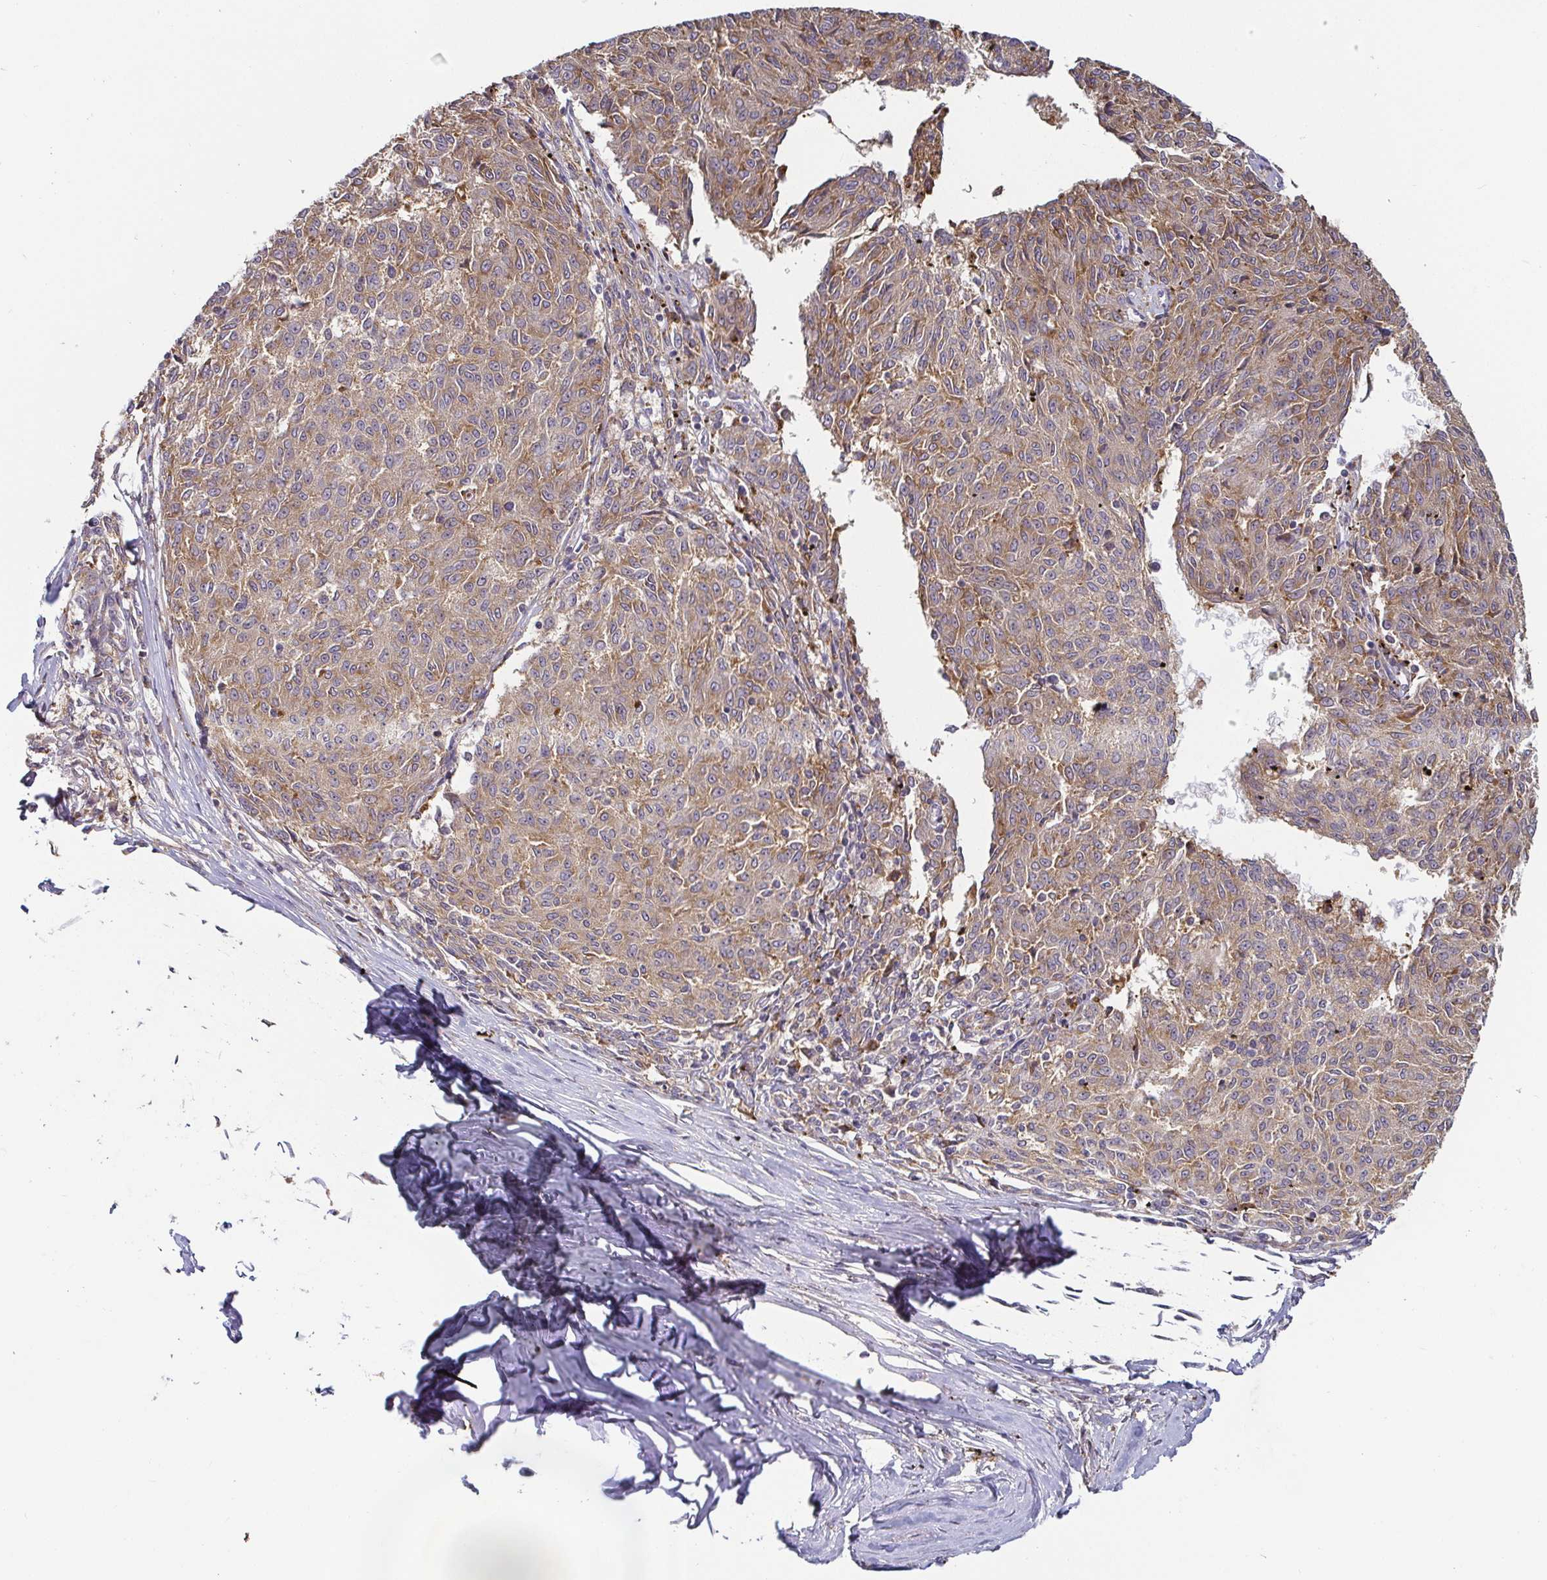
{"staining": {"intensity": "weak", "quantity": ">75%", "location": "cytoplasmic/membranous"}, "tissue": "melanoma", "cell_type": "Tumor cells", "image_type": "cancer", "snomed": [{"axis": "morphology", "description": "Malignant melanoma, NOS"}, {"axis": "topography", "description": "Skin"}], "caption": "Protein expression analysis of melanoma shows weak cytoplasmic/membranous staining in approximately >75% of tumor cells.", "gene": "CDH18", "patient": {"sex": "female", "age": 72}}